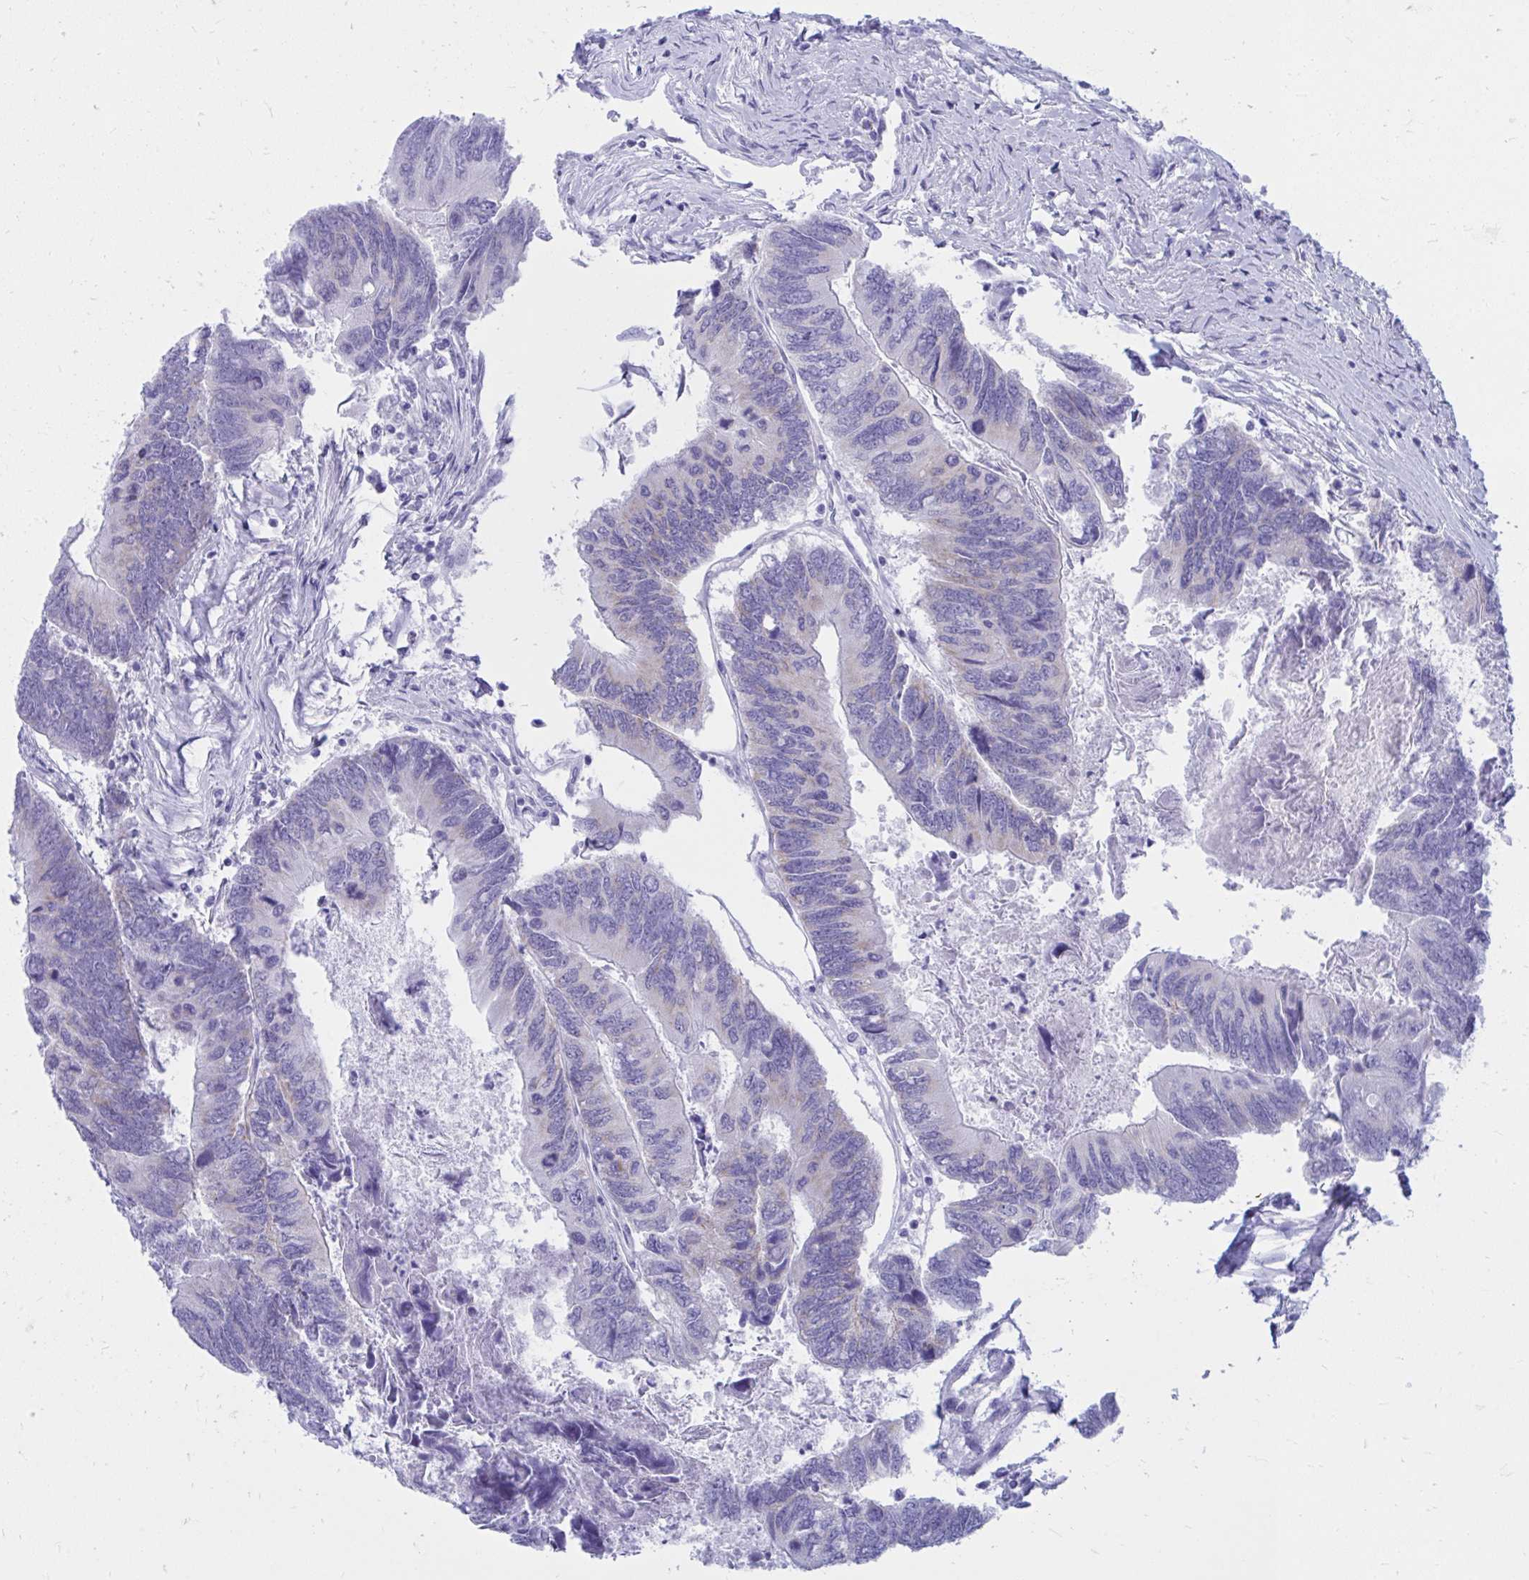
{"staining": {"intensity": "weak", "quantity": "<25%", "location": "cytoplasmic/membranous"}, "tissue": "colorectal cancer", "cell_type": "Tumor cells", "image_type": "cancer", "snomed": [{"axis": "morphology", "description": "Adenocarcinoma, NOS"}, {"axis": "topography", "description": "Colon"}], "caption": "Human colorectal cancer stained for a protein using immunohistochemistry exhibits no staining in tumor cells.", "gene": "SHISA8", "patient": {"sex": "female", "age": 67}}